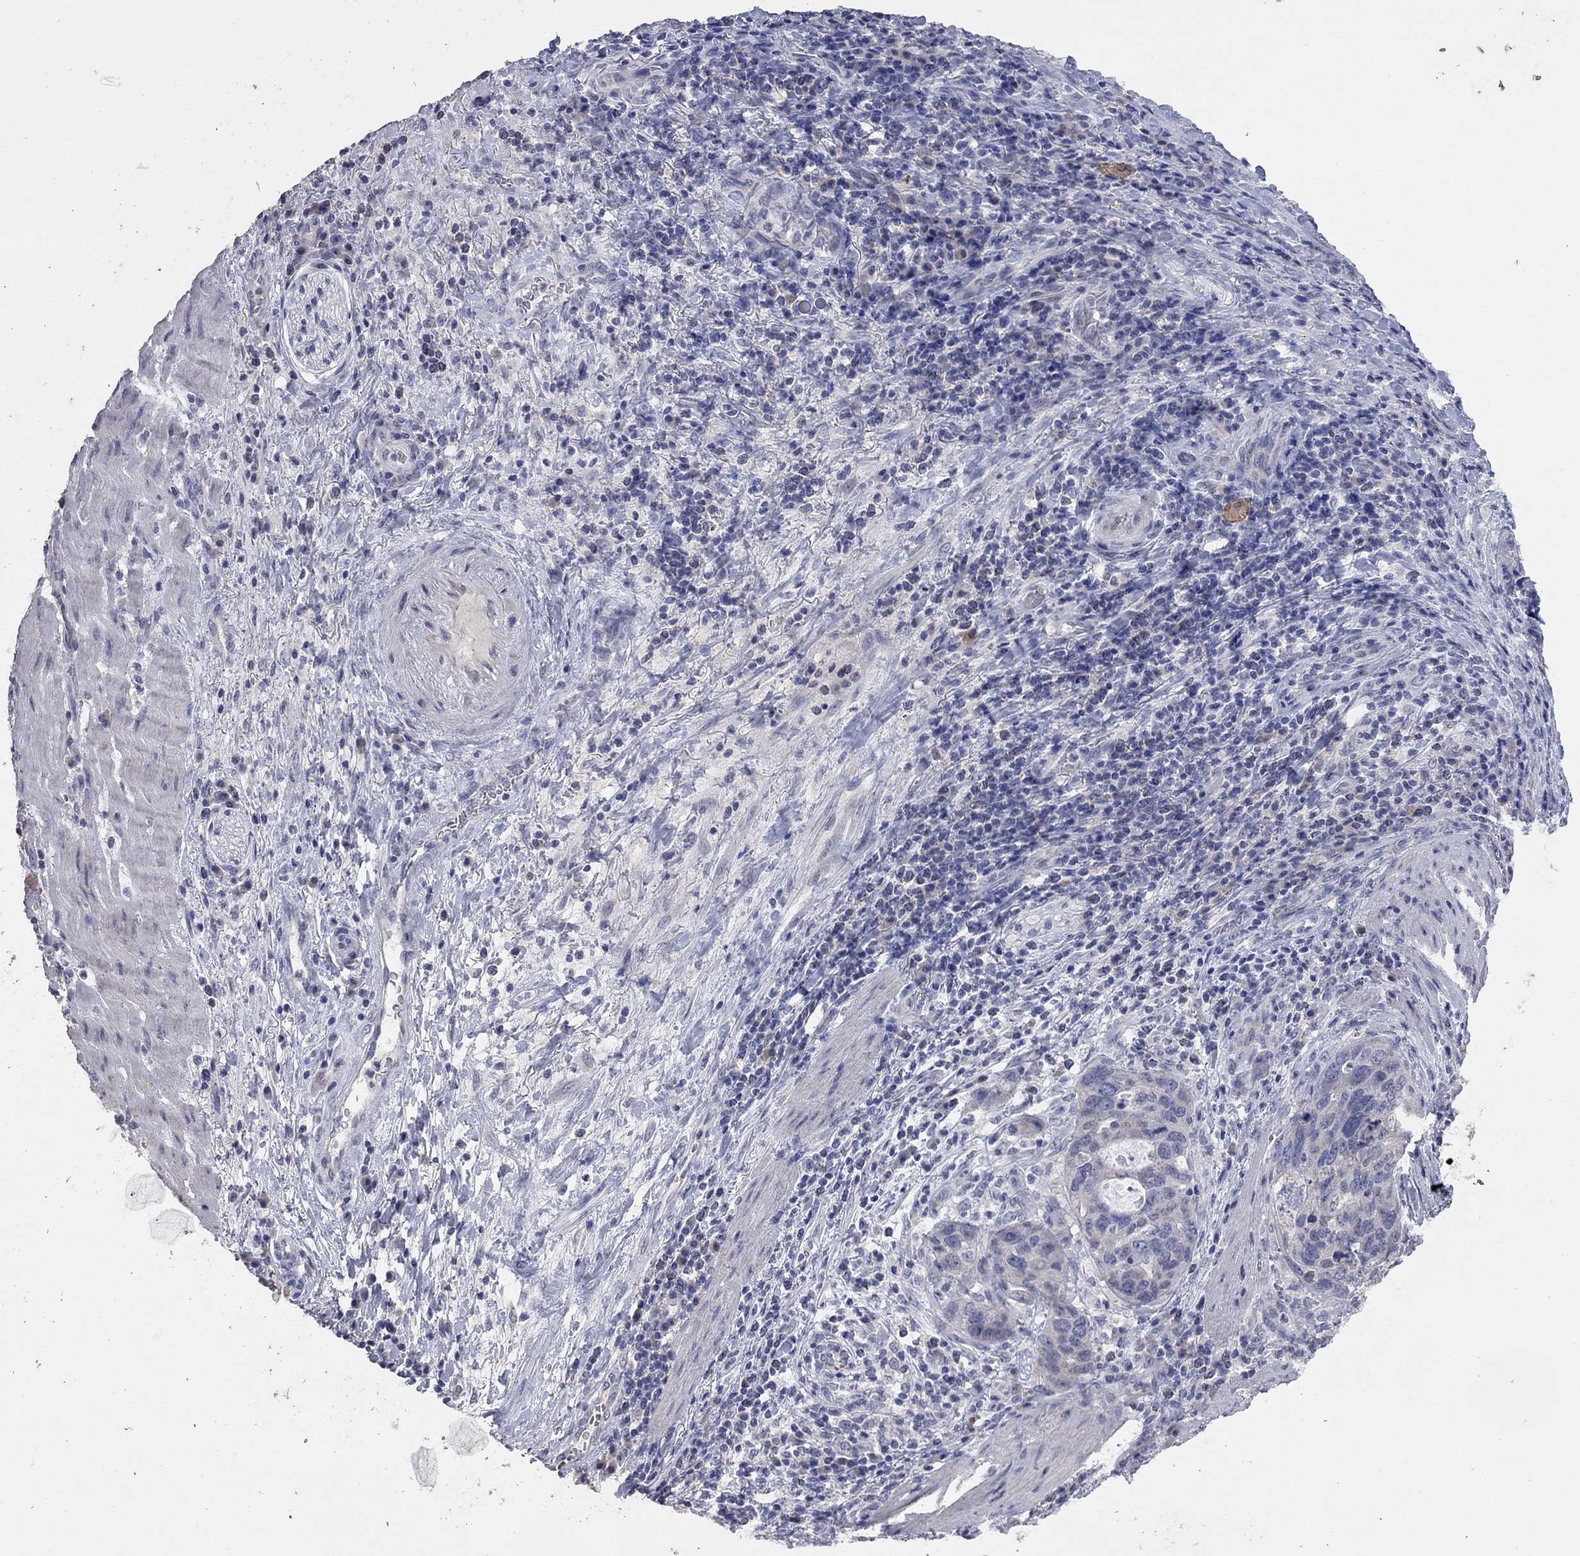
{"staining": {"intensity": "negative", "quantity": "none", "location": "none"}, "tissue": "stomach cancer", "cell_type": "Tumor cells", "image_type": "cancer", "snomed": [{"axis": "morphology", "description": "Adenocarcinoma, NOS"}, {"axis": "topography", "description": "Stomach"}], "caption": "Immunohistochemistry histopathology image of neoplastic tissue: stomach adenocarcinoma stained with DAB (3,3'-diaminobenzidine) shows no significant protein expression in tumor cells.", "gene": "MMP13", "patient": {"sex": "male", "age": 54}}